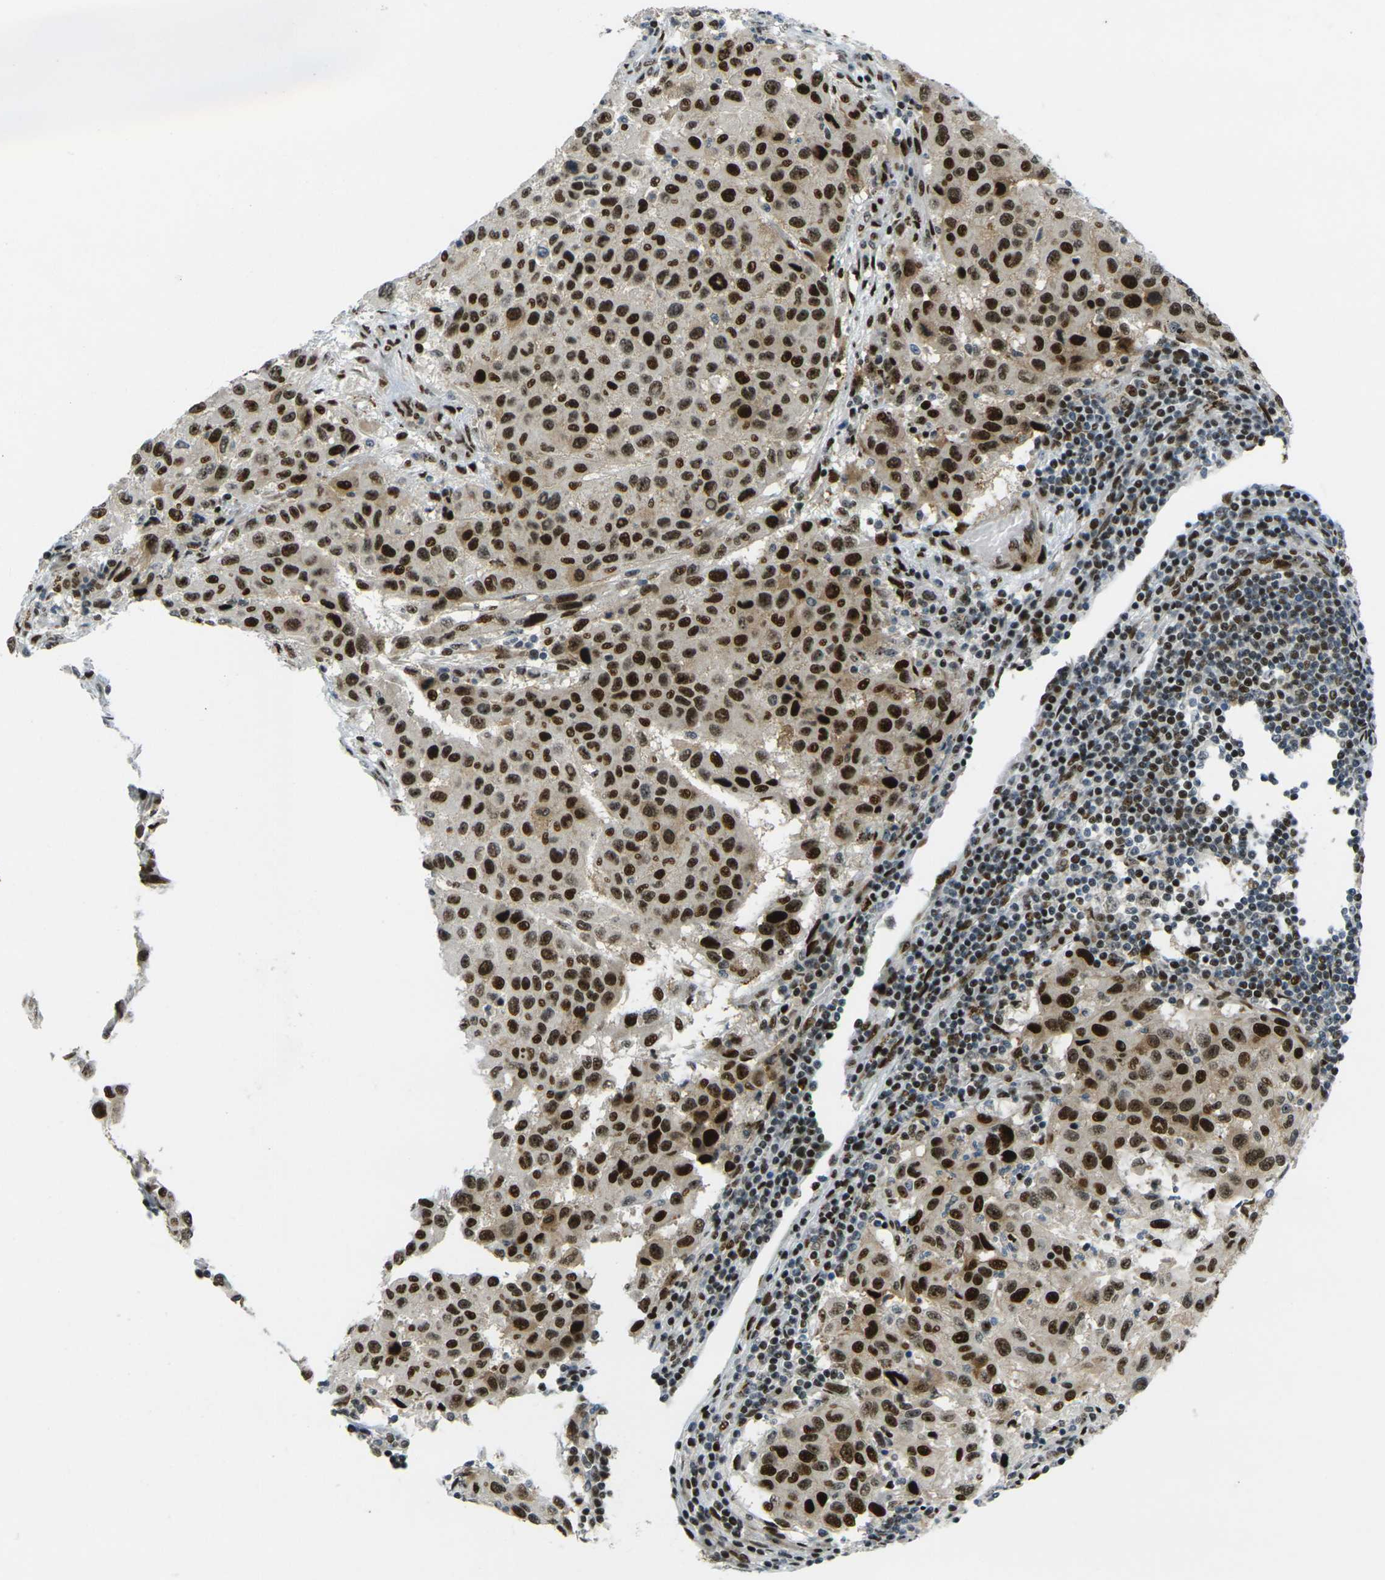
{"staining": {"intensity": "strong", "quantity": ">75%", "location": "nuclear"}, "tissue": "melanoma", "cell_type": "Tumor cells", "image_type": "cancer", "snomed": [{"axis": "morphology", "description": "Malignant melanoma, Metastatic site"}, {"axis": "topography", "description": "Lymph node"}], "caption": "A histopathology image of human malignant melanoma (metastatic site) stained for a protein exhibits strong nuclear brown staining in tumor cells.", "gene": "UBE2C", "patient": {"sex": "male", "age": 61}}